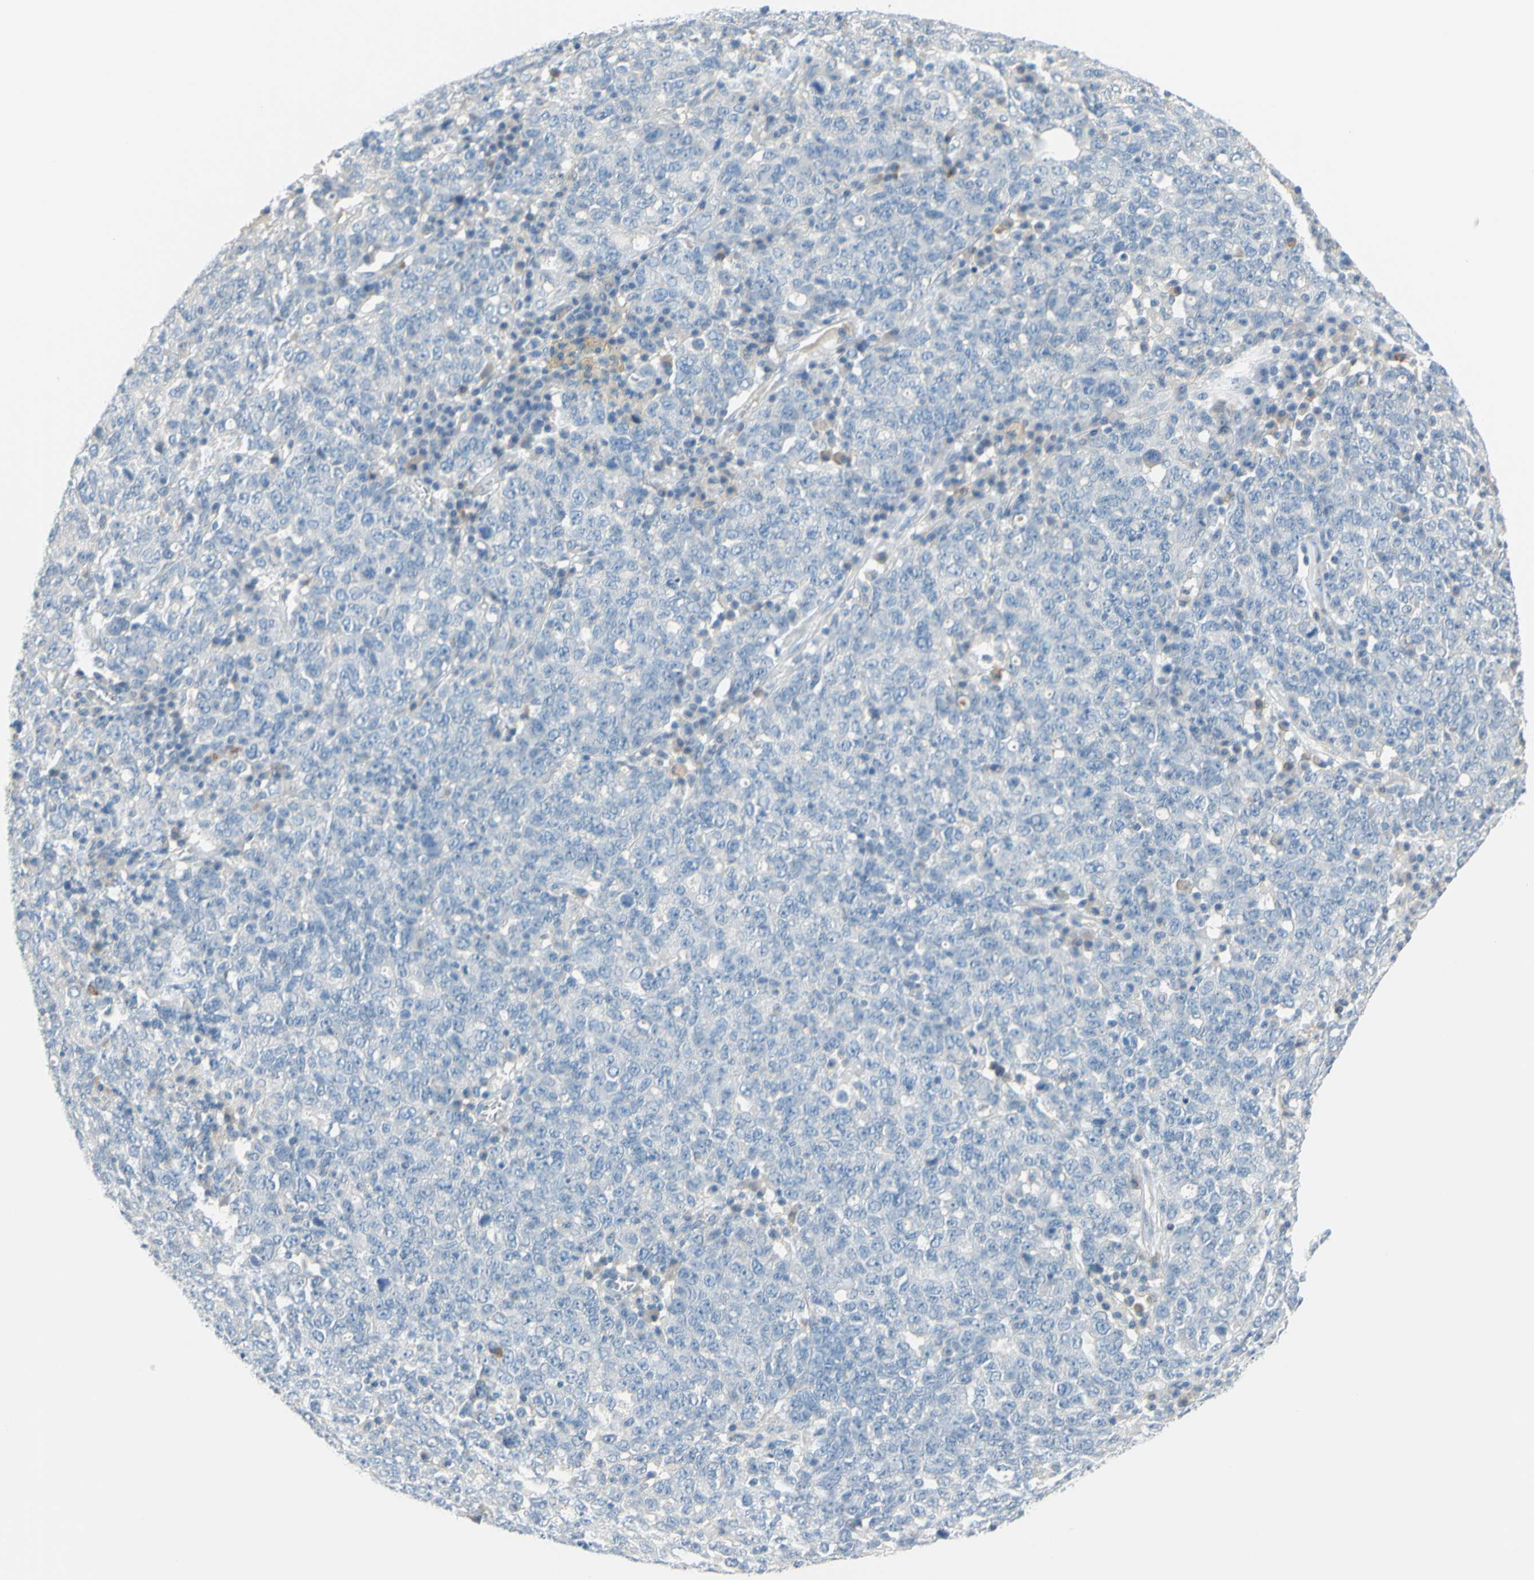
{"staining": {"intensity": "negative", "quantity": "none", "location": "none"}, "tissue": "ovarian cancer", "cell_type": "Tumor cells", "image_type": "cancer", "snomed": [{"axis": "morphology", "description": "Carcinoma, endometroid"}, {"axis": "topography", "description": "Ovary"}], "caption": "Image shows no protein staining in tumor cells of ovarian cancer tissue.", "gene": "DCT", "patient": {"sex": "female", "age": 62}}